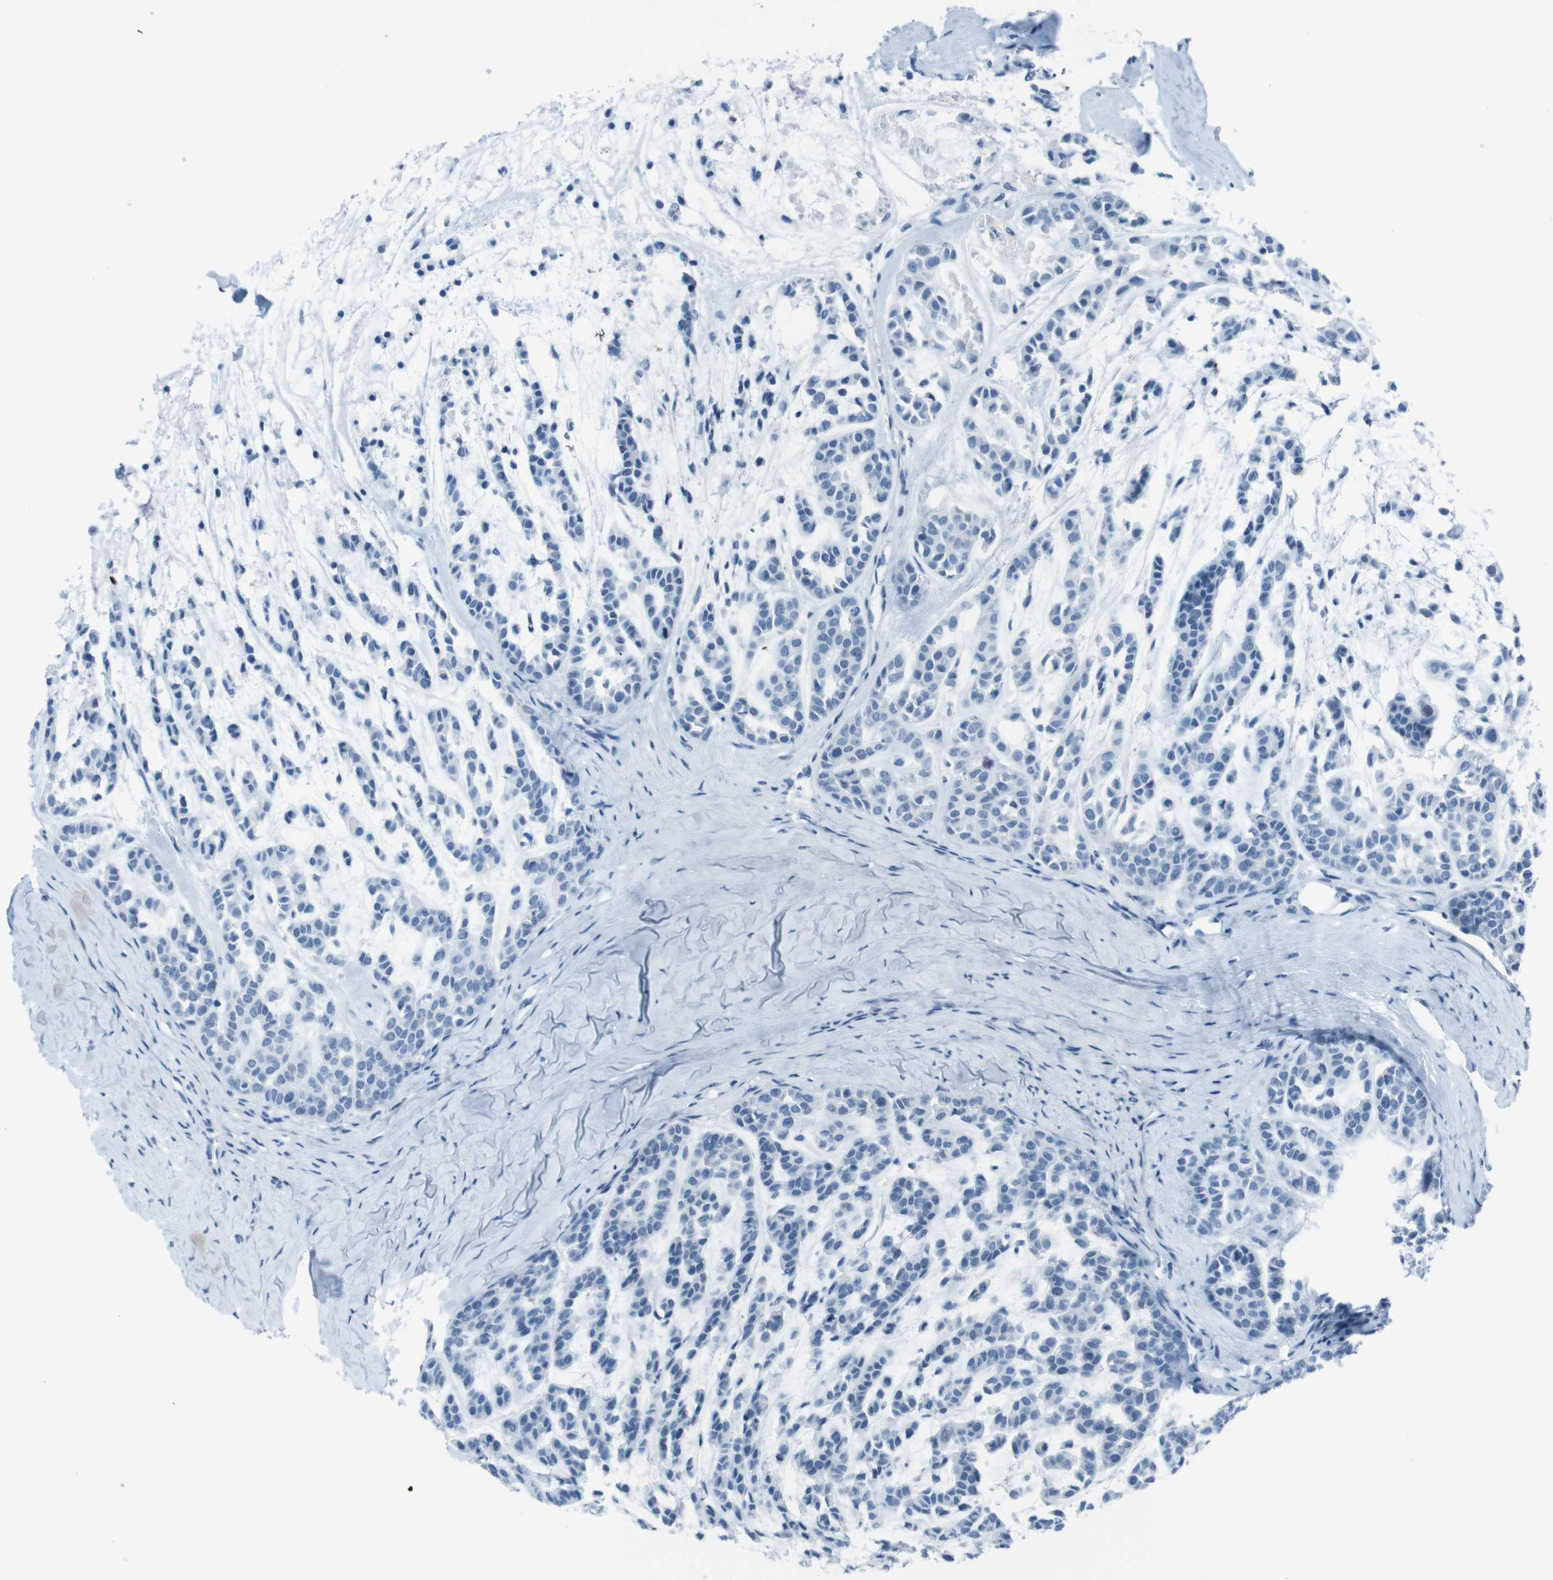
{"staining": {"intensity": "negative", "quantity": "none", "location": "none"}, "tissue": "head and neck cancer", "cell_type": "Tumor cells", "image_type": "cancer", "snomed": [{"axis": "morphology", "description": "Adenocarcinoma, NOS"}, {"axis": "morphology", "description": "Adenoma, NOS"}, {"axis": "topography", "description": "Head-Neck"}], "caption": "Tumor cells are negative for brown protein staining in head and neck adenocarcinoma.", "gene": "TMEM207", "patient": {"sex": "female", "age": 55}}